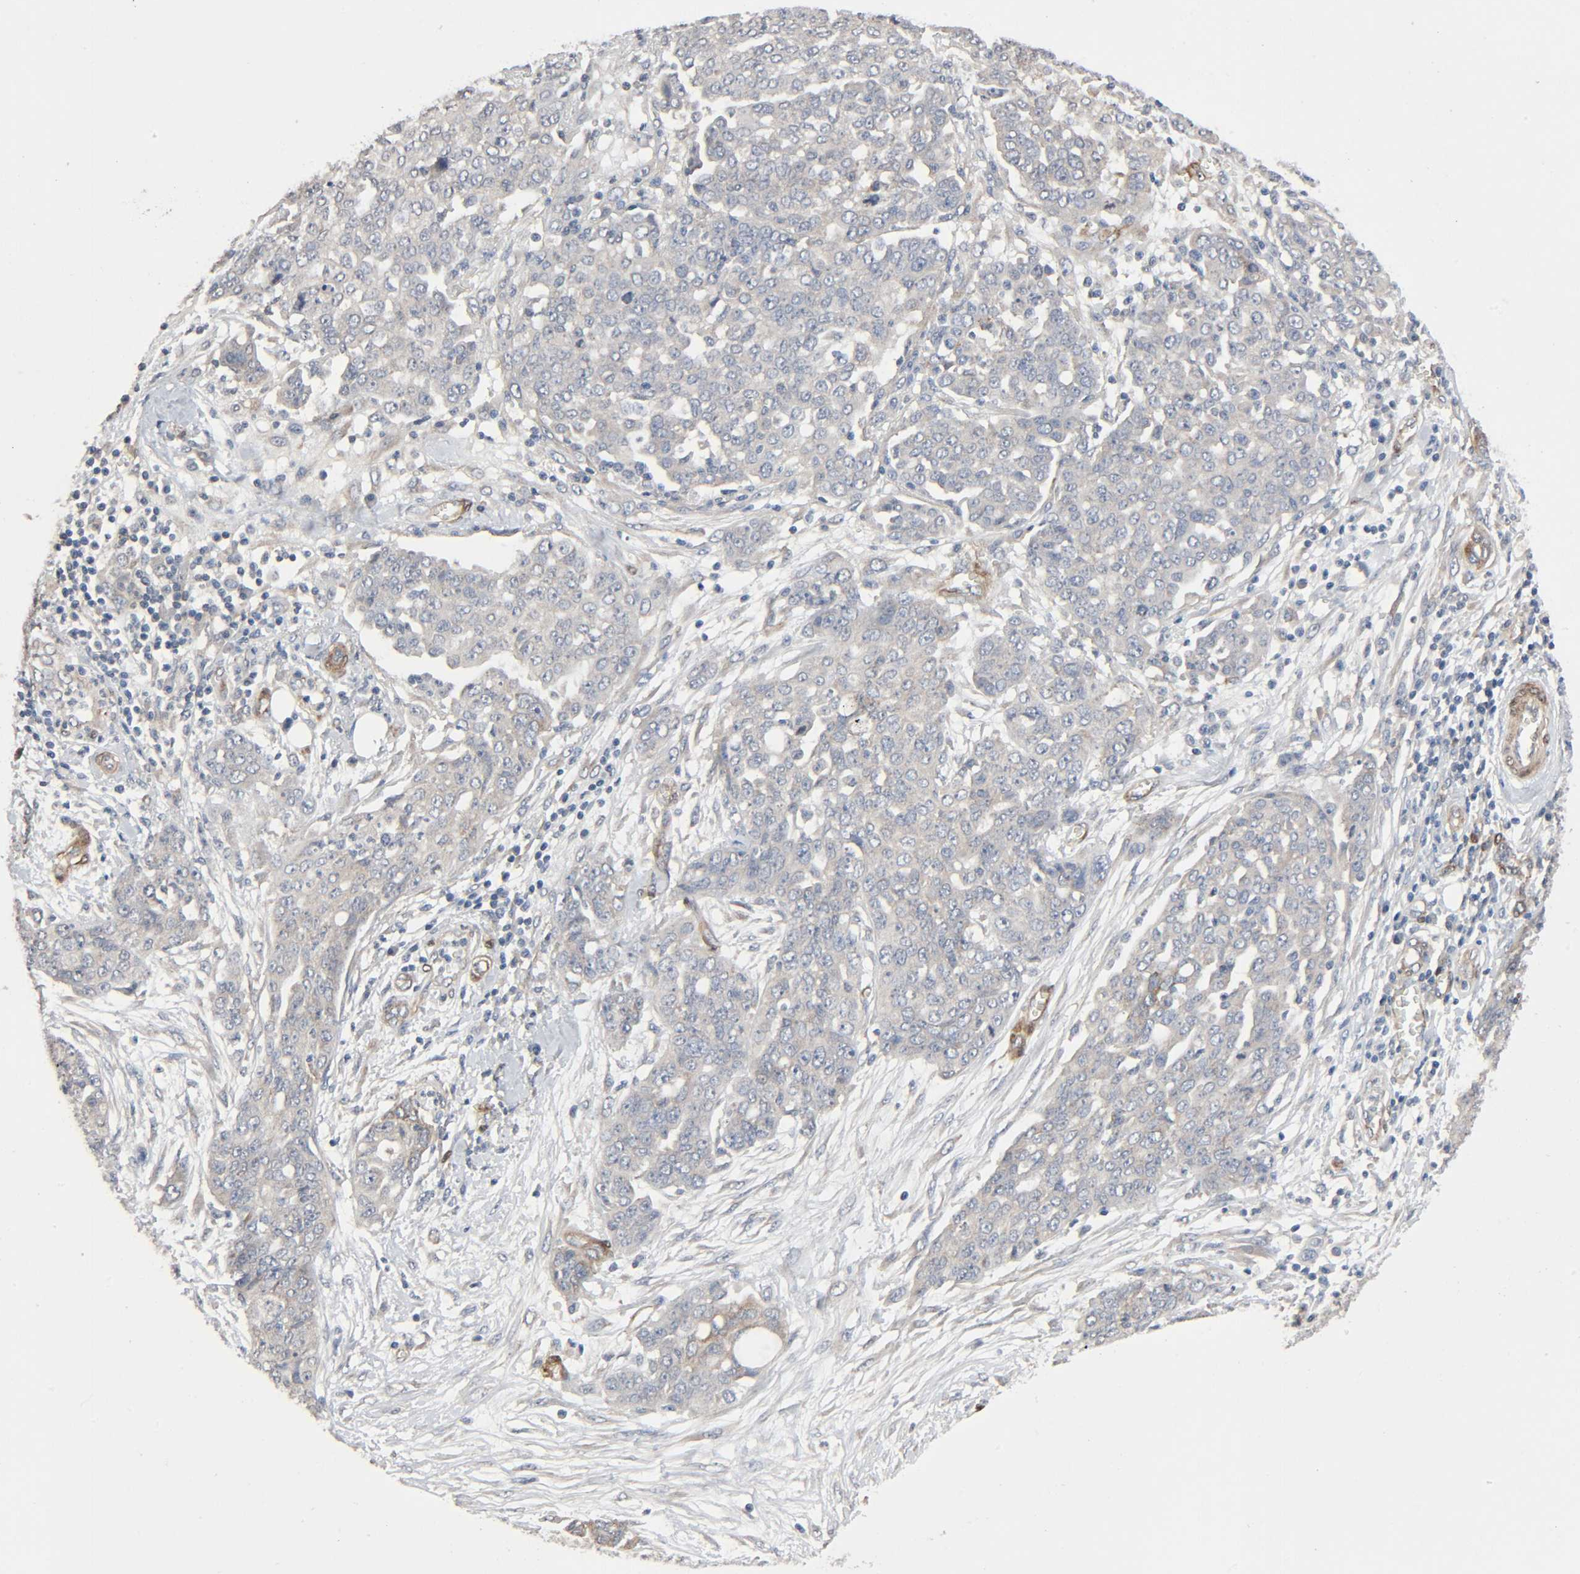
{"staining": {"intensity": "weak", "quantity": ">75%", "location": "cytoplasmic/membranous"}, "tissue": "ovarian cancer", "cell_type": "Tumor cells", "image_type": "cancer", "snomed": [{"axis": "morphology", "description": "Cystadenocarcinoma, serous, NOS"}, {"axis": "topography", "description": "Soft tissue"}, {"axis": "topography", "description": "Ovary"}], "caption": "Immunohistochemistry (IHC) image of ovarian cancer (serous cystadenocarcinoma) stained for a protein (brown), which exhibits low levels of weak cytoplasmic/membranous positivity in approximately >75% of tumor cells.", "gene": "PTK2", "patient": {"sex": "female", "age": 57}}